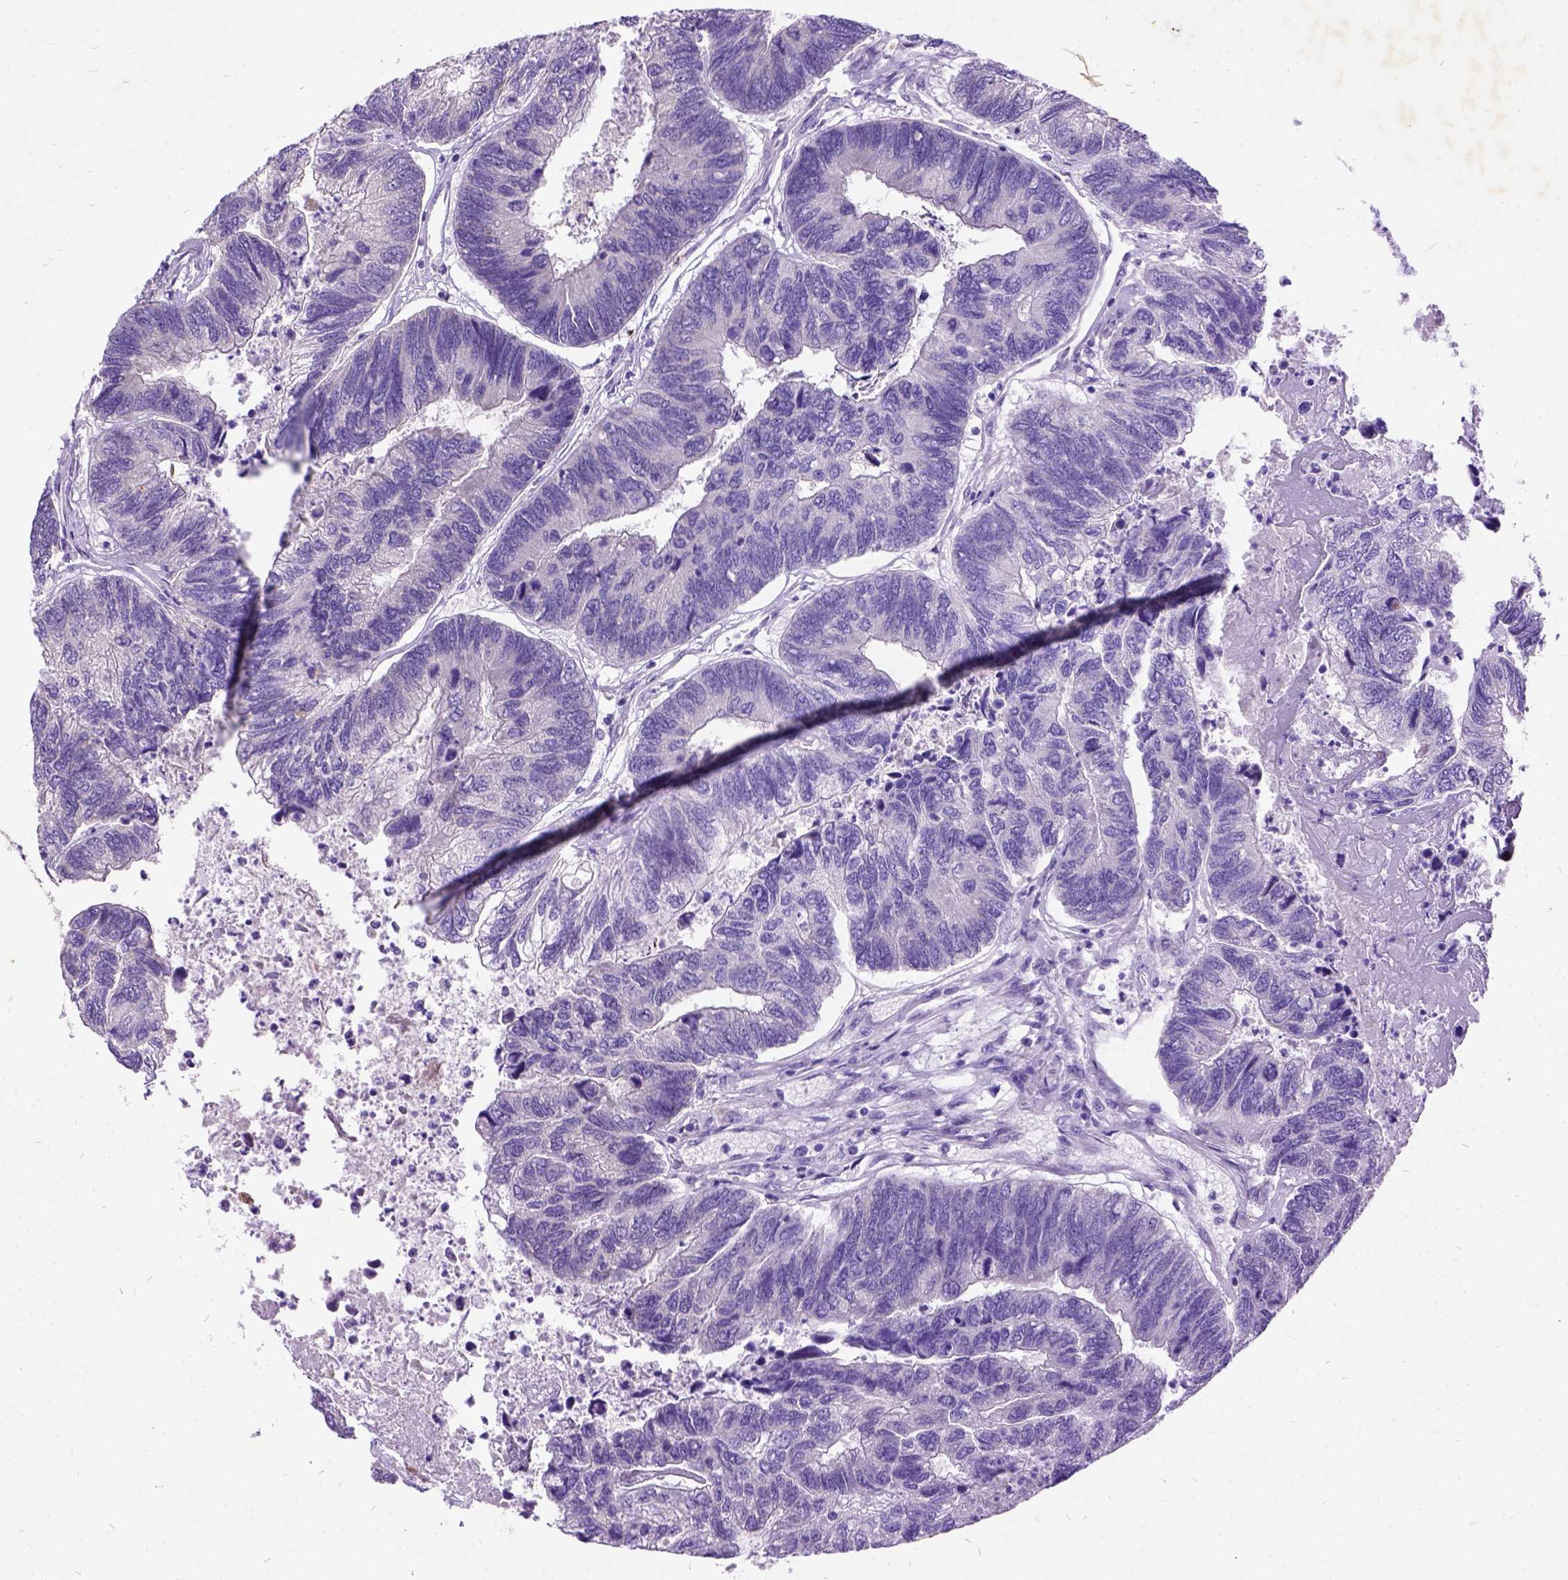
{"staining": {"intensity": "negative", "quantity": "none", "location": "none"}, "tissue": "colorectal cancer", "cell_type": "Tumor cells", "image_type": "cancer", "snomed": [{"axis": "morphology", "description": "Adenocarcinoma, NOS"}, {"axis": "topography", "description": "Colon"}], "caption": "Tumor cells show no significant positivity in colorectal cancer (adenocarcinoma). (Immunohistochemistry, brightfield microscopy, high magnification).", "gene": "CFAP54", "patient": {"sex": "female", "age": 67}}